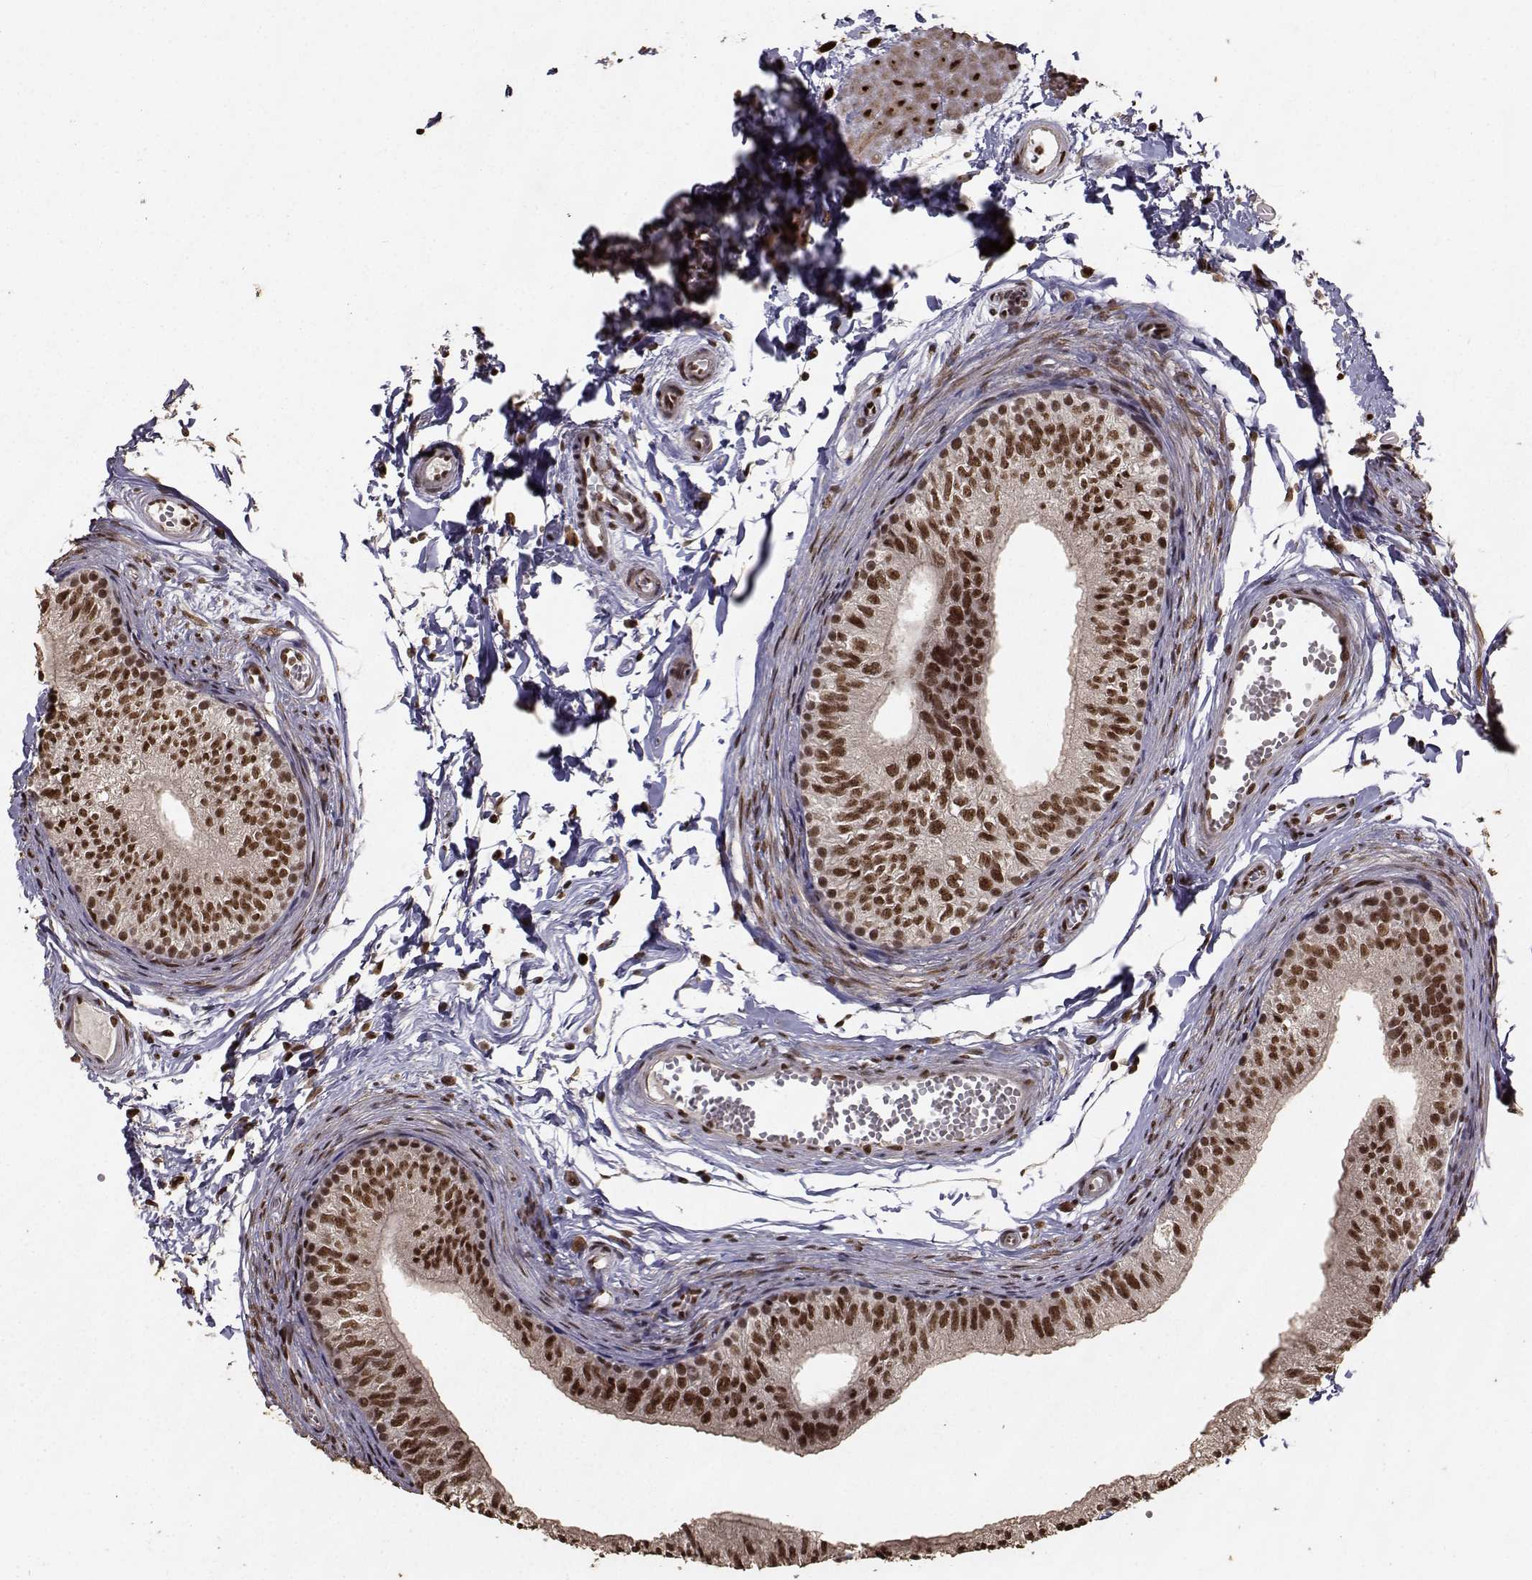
{"staining": {"intensity": "strong", "quantity": ">75%", "location": "nuclear"}, "tissue": "epididymis", "cell_type": "Glandular cells", "image_type": "normal", "snomed": [{"axis": "morphology", "description": "Normal tissue, NOS"}, {"axis": "topography", "description": "Epididymis"}], "caption": "Brown immunohistochemical staining in benign epididymis reveals strong nuclear expression in approximately >75% of glandular cells.", "gene": "SF1", "patient": {"sex": "male", "age": 22}}